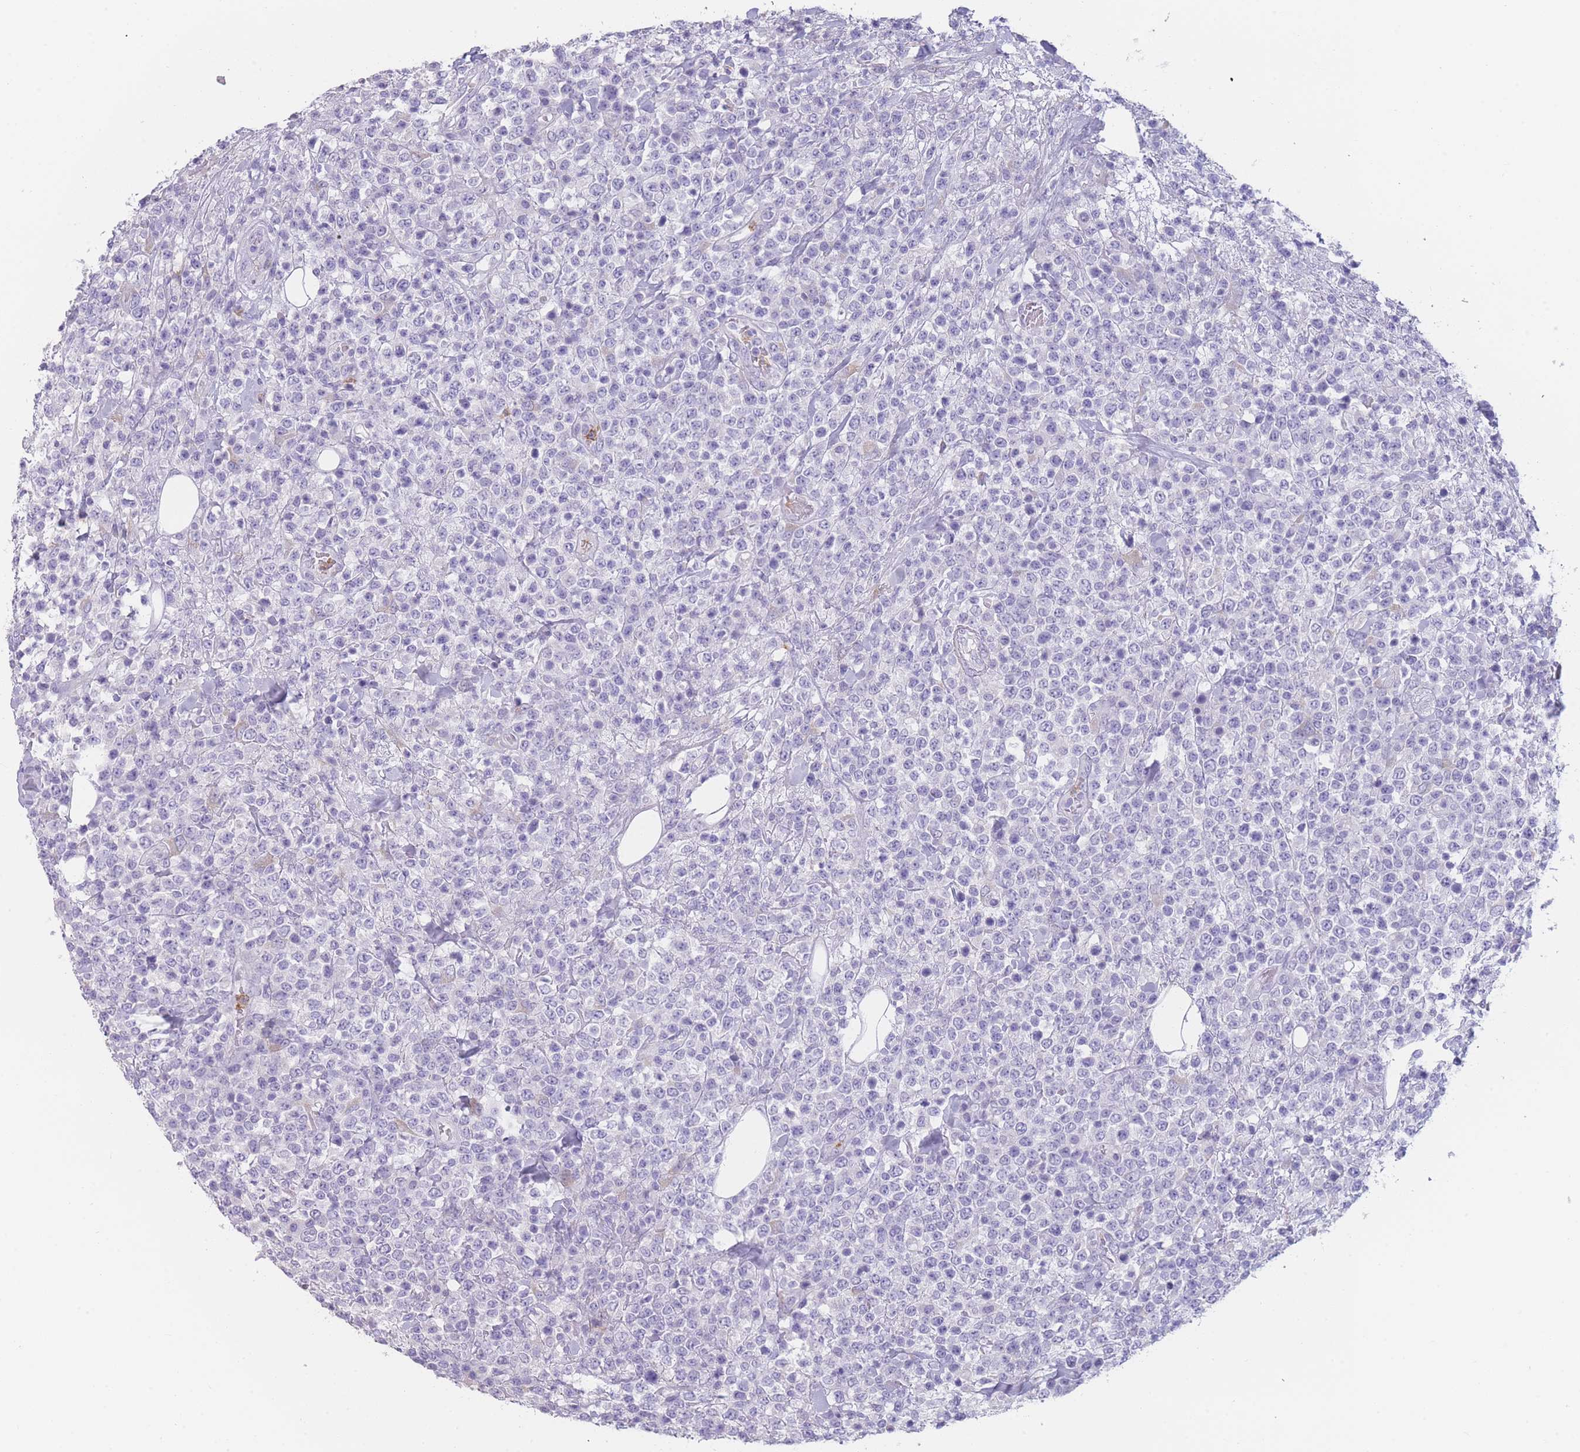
{"staining": {"intensity": "negative", "quantity": "none", "location": "none"}, "tissue": "lymphoma", "cell_type": "Tumor cells", "image_type": "cancer", "snomed": [{"axis": "morphology", "description": "Malignant lymphoma, non-Hodgkin's type, High grade"}, {"axis": "topography", "description": "Colon"}], "caption": "An immunohistochemistry micrograph of high-grade malignant lymphoma, non-Hodgkin's type is shown. There is no staining in tumor cells of high-grade malignant lymphoma, non-Hodgkin's type.", "gene": "ZNF627", "patient": {"sex": "female", "age": 53}}